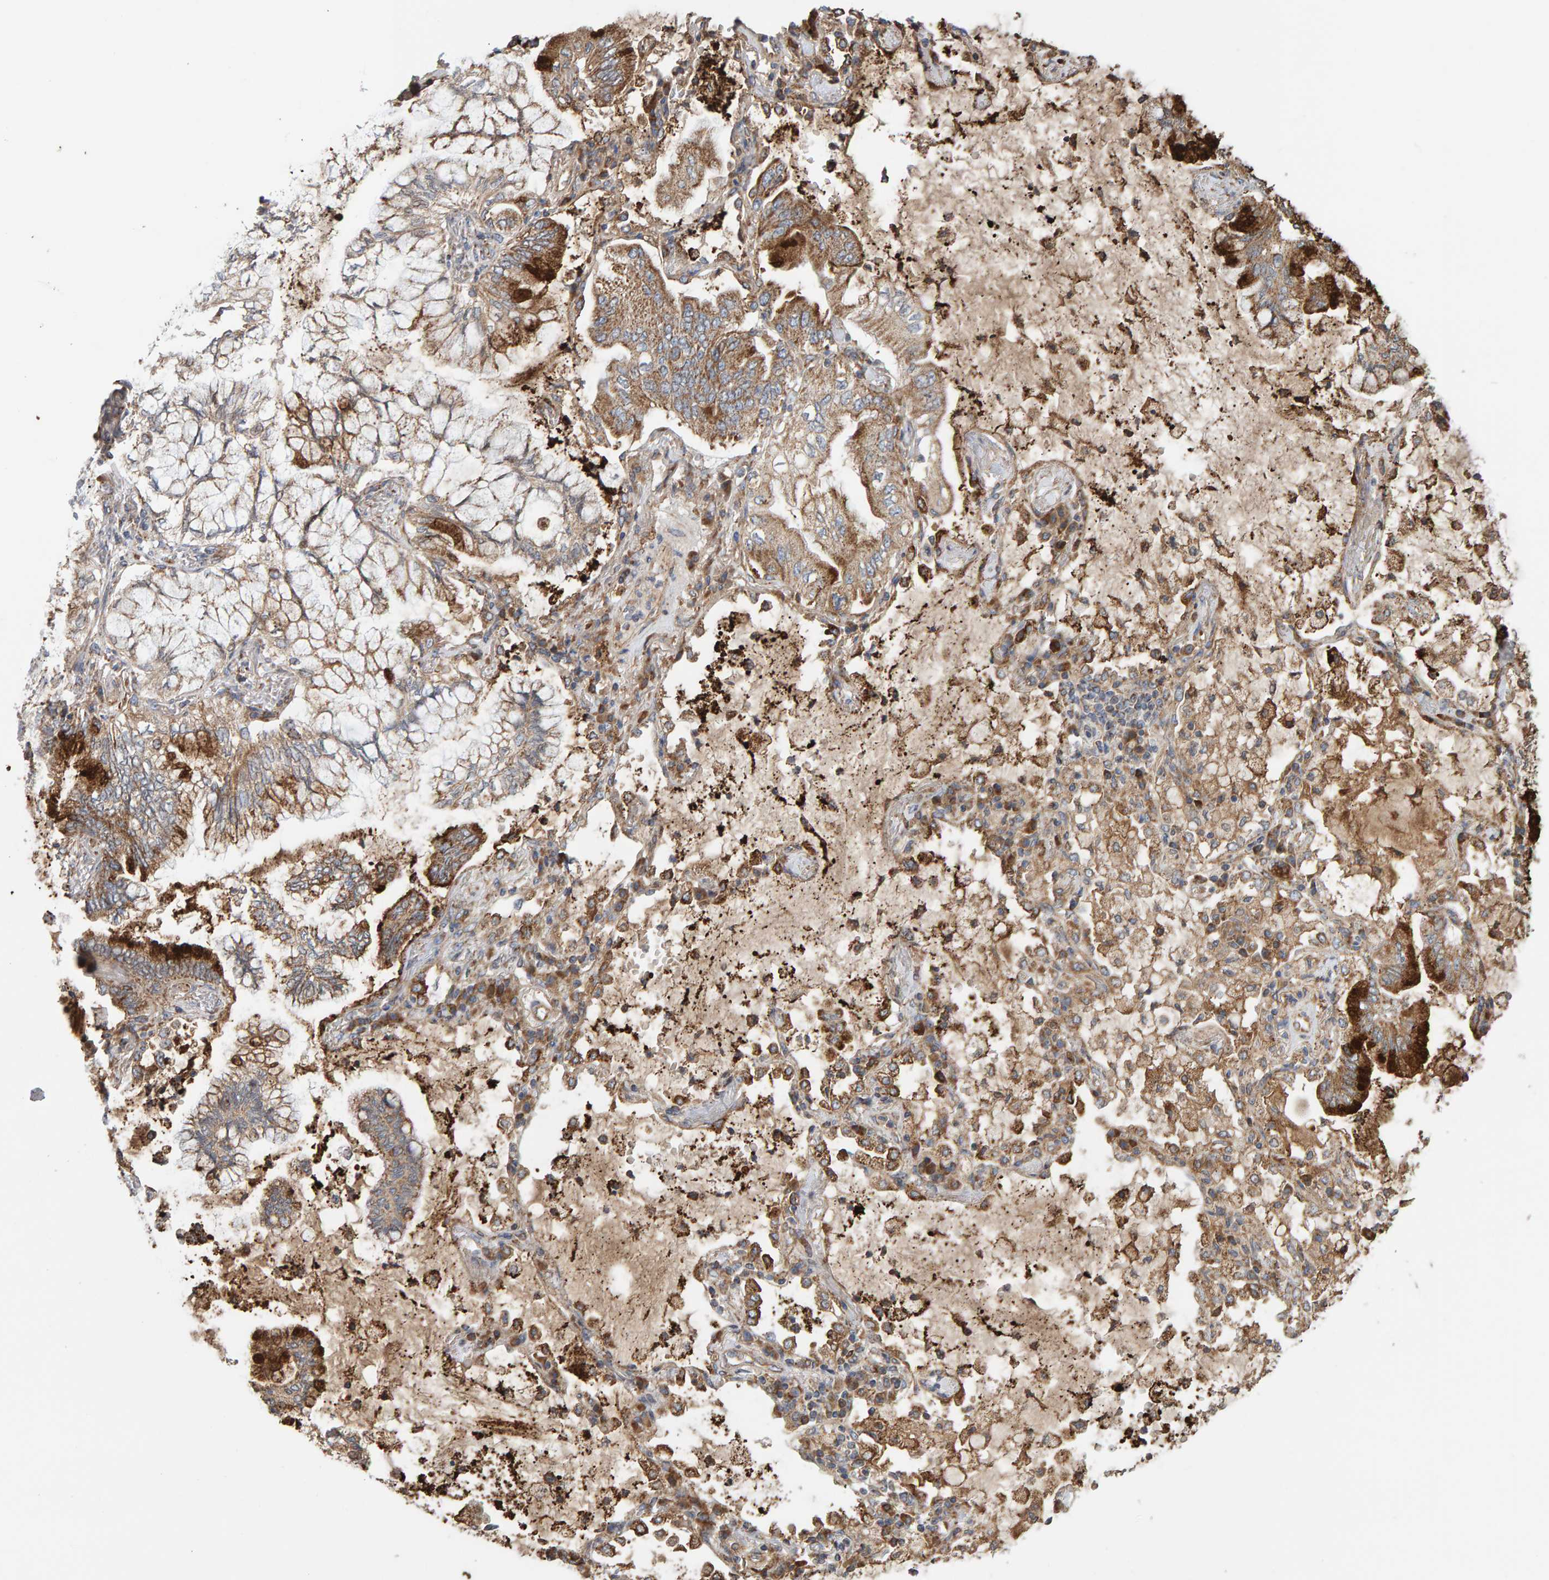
{"staining": {"intensity": "strong", "quantity": ">75%", "location": "cytoplasmic/membranous"}, "tissue": "lung cancer", "cell_type": "Tumor cells", "image_type": "cancer", "snomed": [{"axis": "morphology", "description": "Adenocarcinoma, NOS"}, {"axis": "topography", "description": "Lung"}], "caption": "About >75% of tumor cells in lung cancer exhibit strong cytoplasmic/membranous protein staining as visualized by brown immunohistochemical staining.", "gene": "MRPL45", "patient": {"sex": "female", "age": 70}}